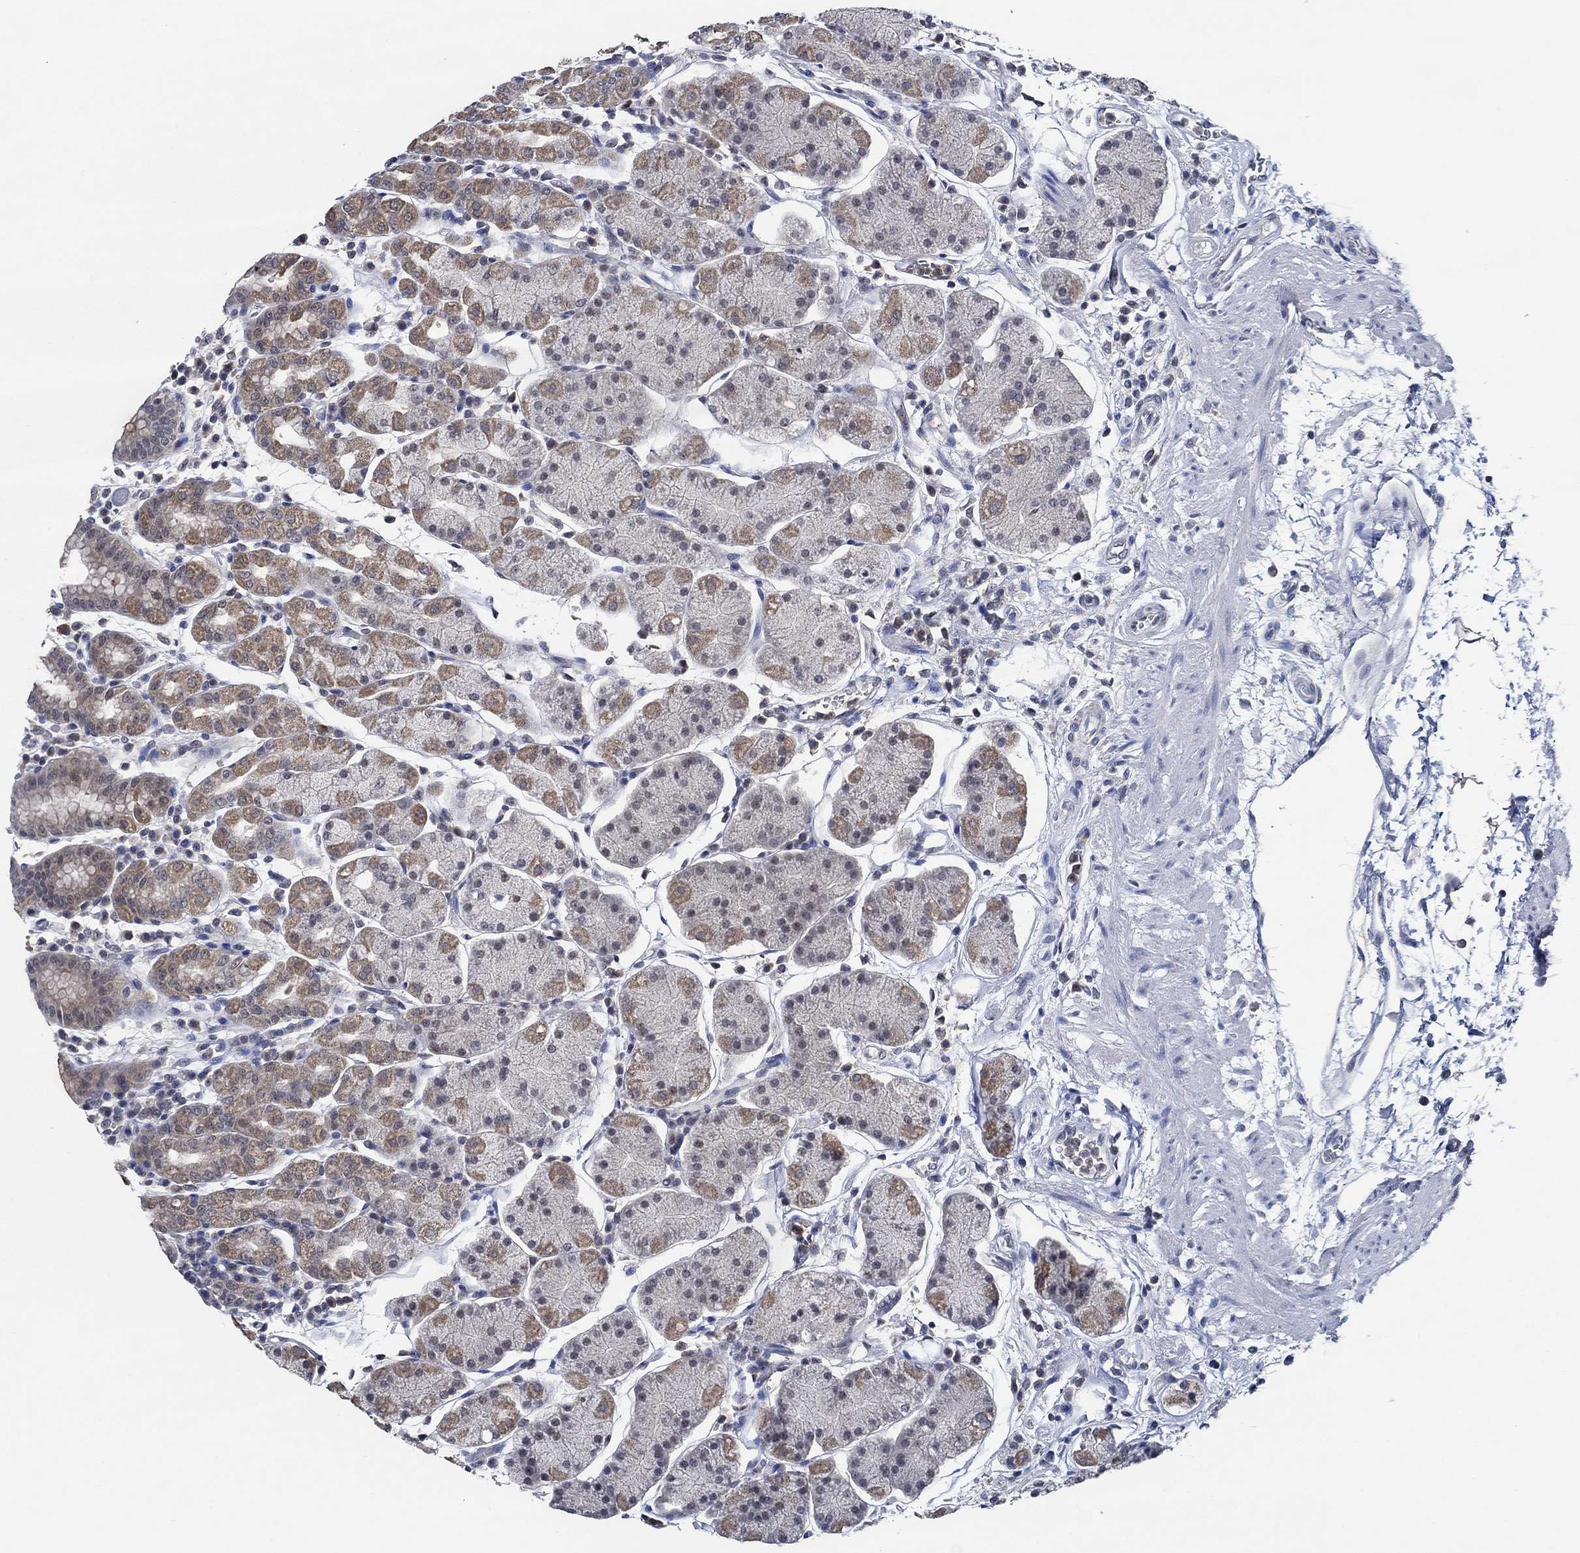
{"staining": {"intensity": "weak", "quantity": "25%-75%", "location": "cytoplasmic/membranous"}, "tissue": "stomach", "cell_type": "Glandular cells", "image_type": "normal", "snomed": [{"axis": "morphology", "description": "Normal tissue, NOS"}, {"axis": "topography", "description": "Stomach"}], "caption": "The micrograph shows immunohistochemical staining of unremarkable stomach. There is weak cytoplasmic/membranous expression is seen in approximately 25%-75% of glandular cells.", "gene": "DACT1", "patient": {"sex": "male", "age": 54}}